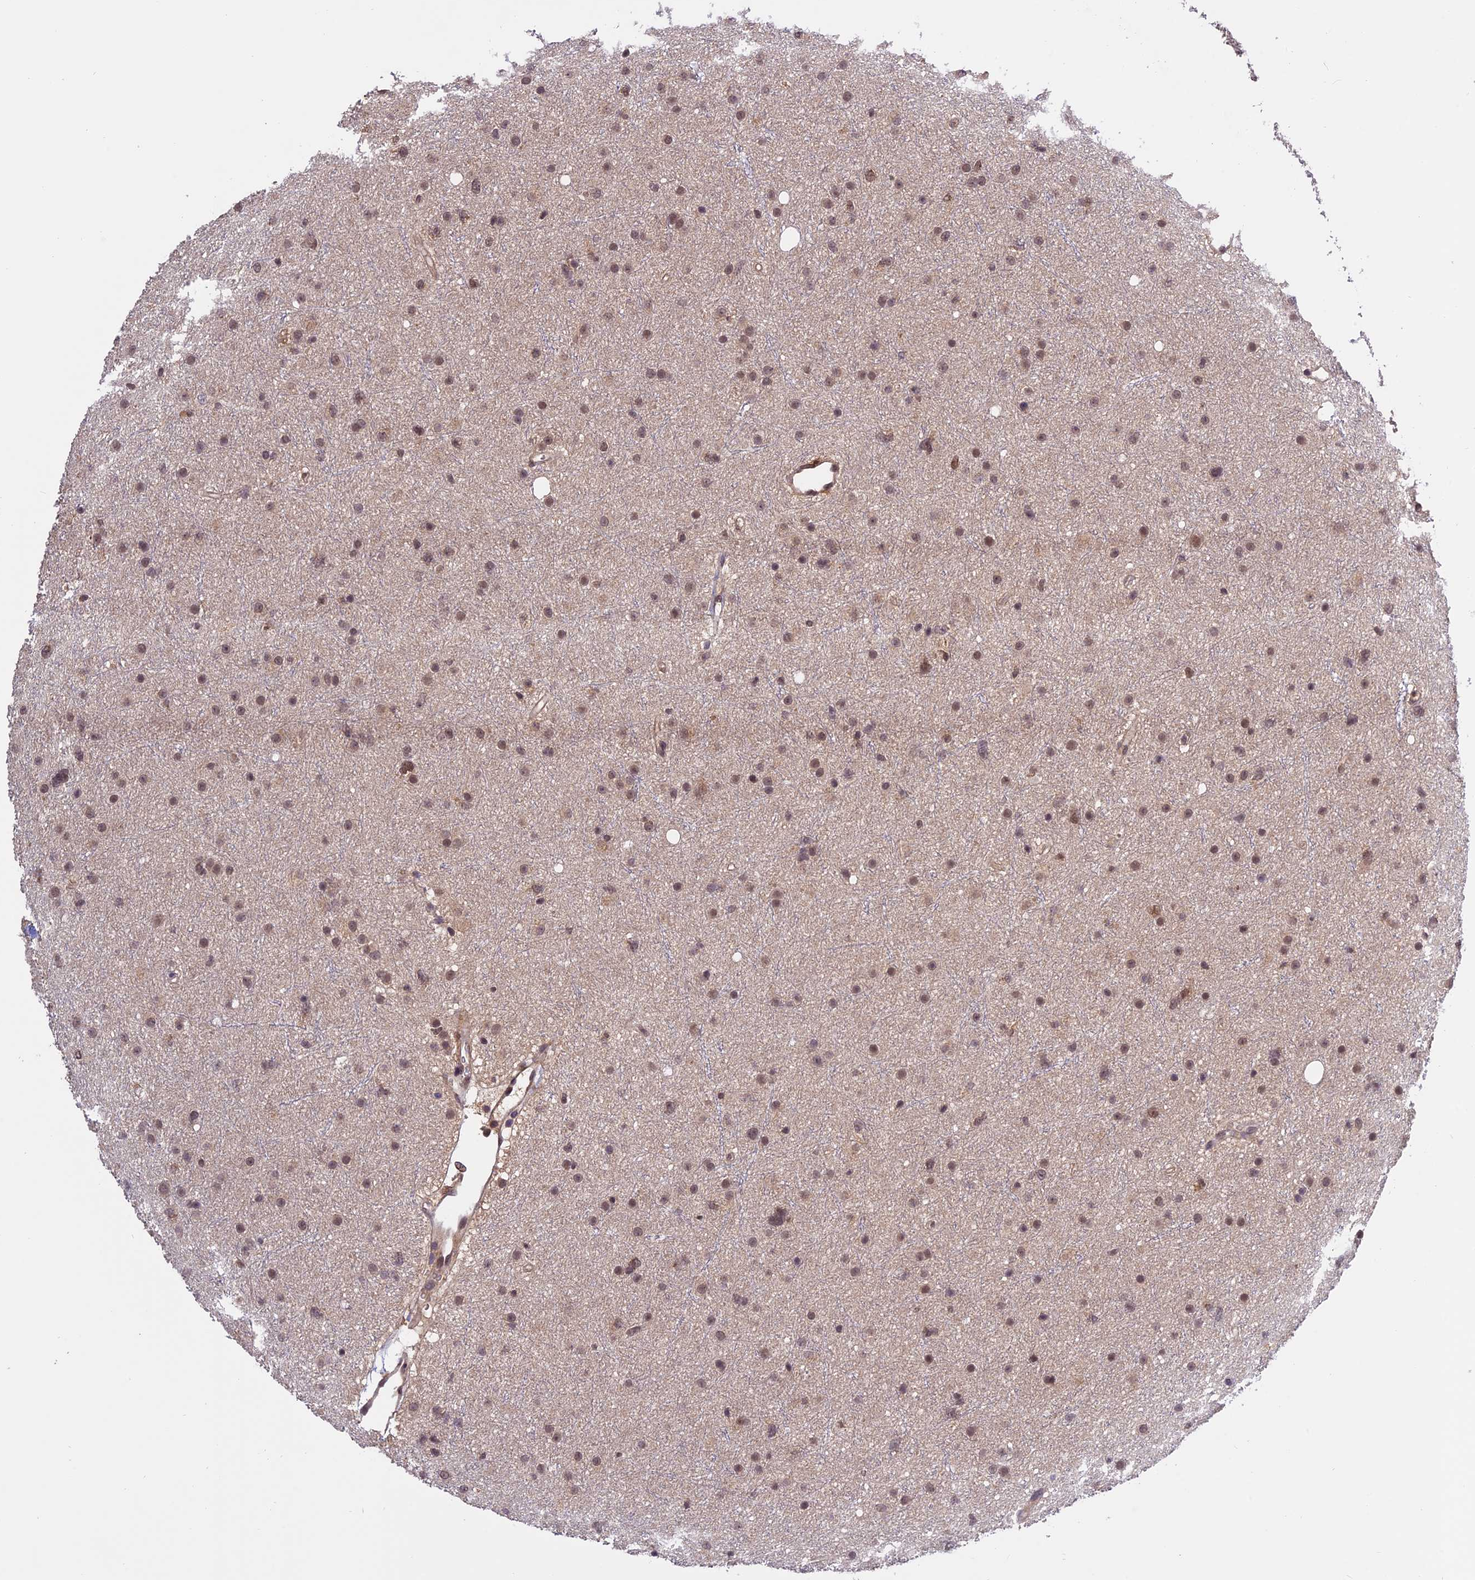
{"staining": {"intensity": "weak", "quantity": "25%-75%", "location": "nuclear"}, "tissue": "glioma", "cell_type": "Tumor cells", "image_type": "cancer", "snomed": [{"axis": "morphology", "description": "Glioma, malignant, Low grade"}, {"axis": "topography", "description": "Cerebral cortex"}], "caption": "Glioma stained for a protein (brown) demonstrates weak nuclear positive staining in approximately 25%-75% of tumor cells.", "gene": "MNS1", "patient": {"sex": "female", "age": 39}}